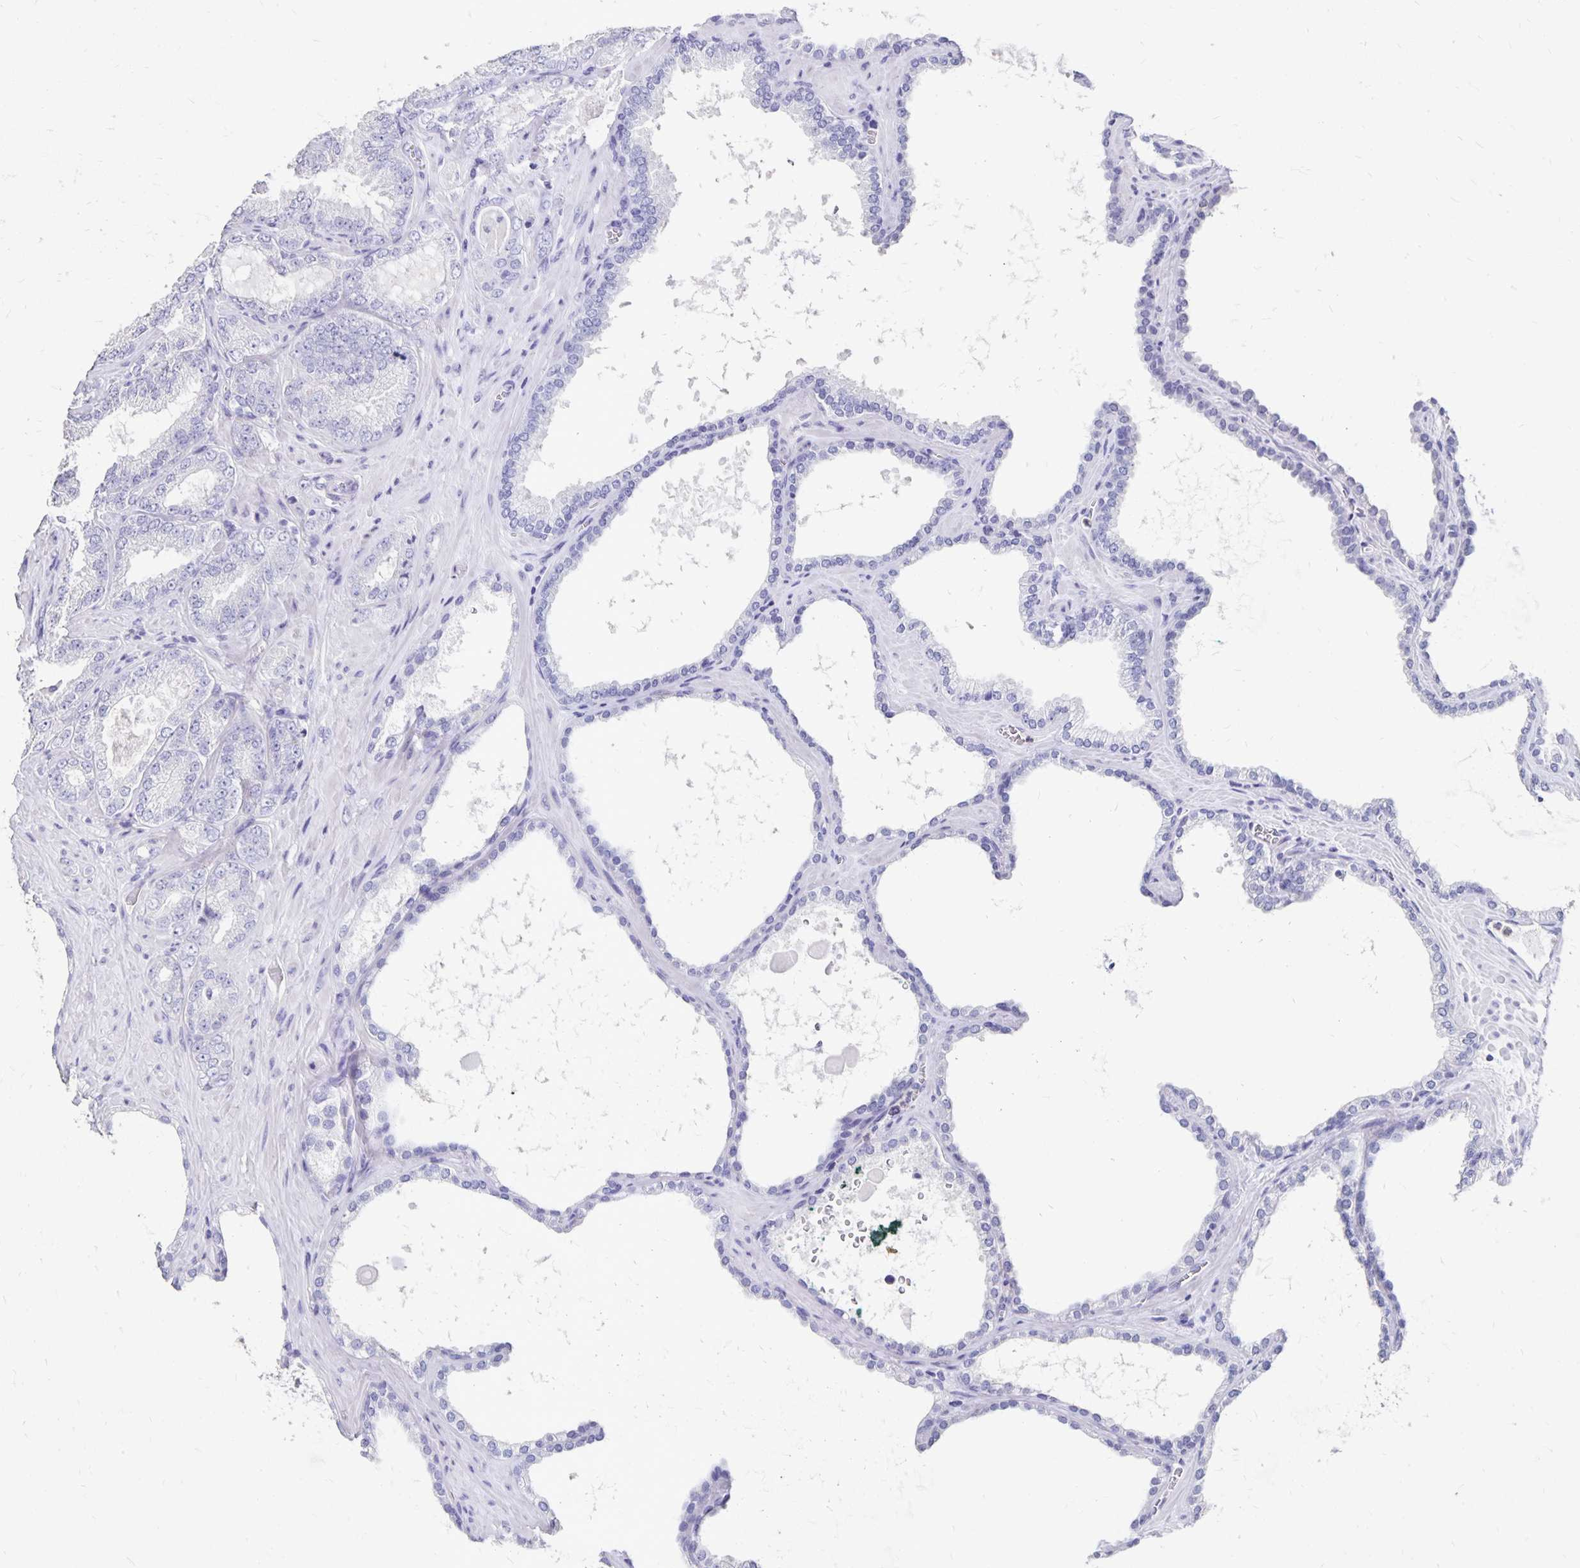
{"staining": {"intensity": "negative", "quantity": "none", "location": "none"}, "tissue": "prostate cancer", "cell_type": "Tumor cells", "image_type": "cancer", "snomed": [{"axis": "morphology", "description": "Adenocarcinoma, High grade"}, {"axis": "topography", "description": "Prostate"}], "caption": "DAB immunohistochemical staining of adenocarcinoma (high-grade) (prostate) demonstrates no significant positivity in tumor cells.", "gene": "DYNLT4", "patient": {"sex": "male", "age": 68}}